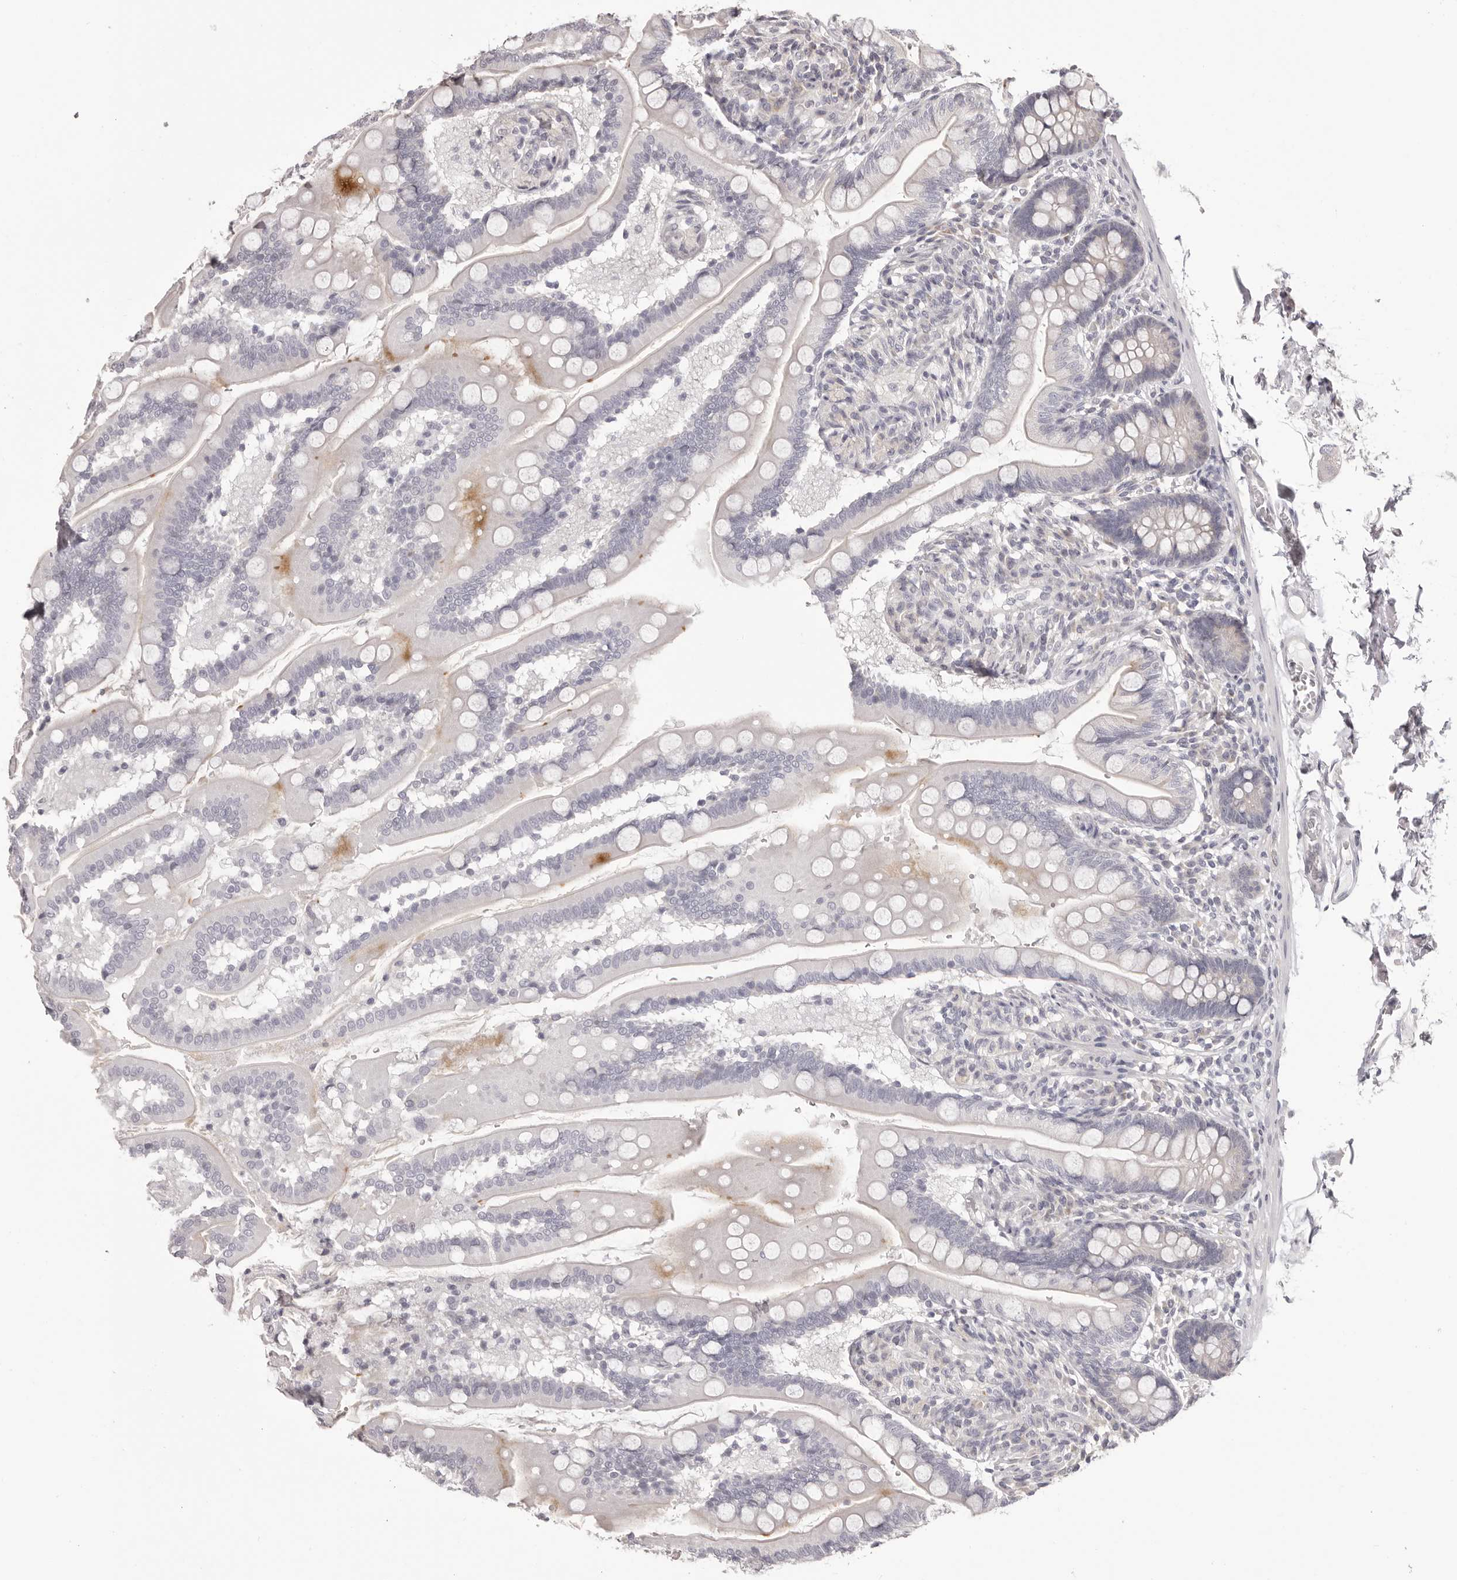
{"staining": {"intensity": "negative", "quantity": "none", "location": "none"}, "tissue": "small intestine", "cell_type": "Glandular cells", "image_type": "normal", "snomed": [{"axis": "morphology", "description": "Normal tissue, NOS"}, {"axis": "topography", "description": "Small intestine"}], "caption": "This is an immunohistochemistry (IHC) image of normal small intestine. There is no expression in glandular cells.", "gene": "OTUD3", "patient": {"sex": "female", "age": 64}}